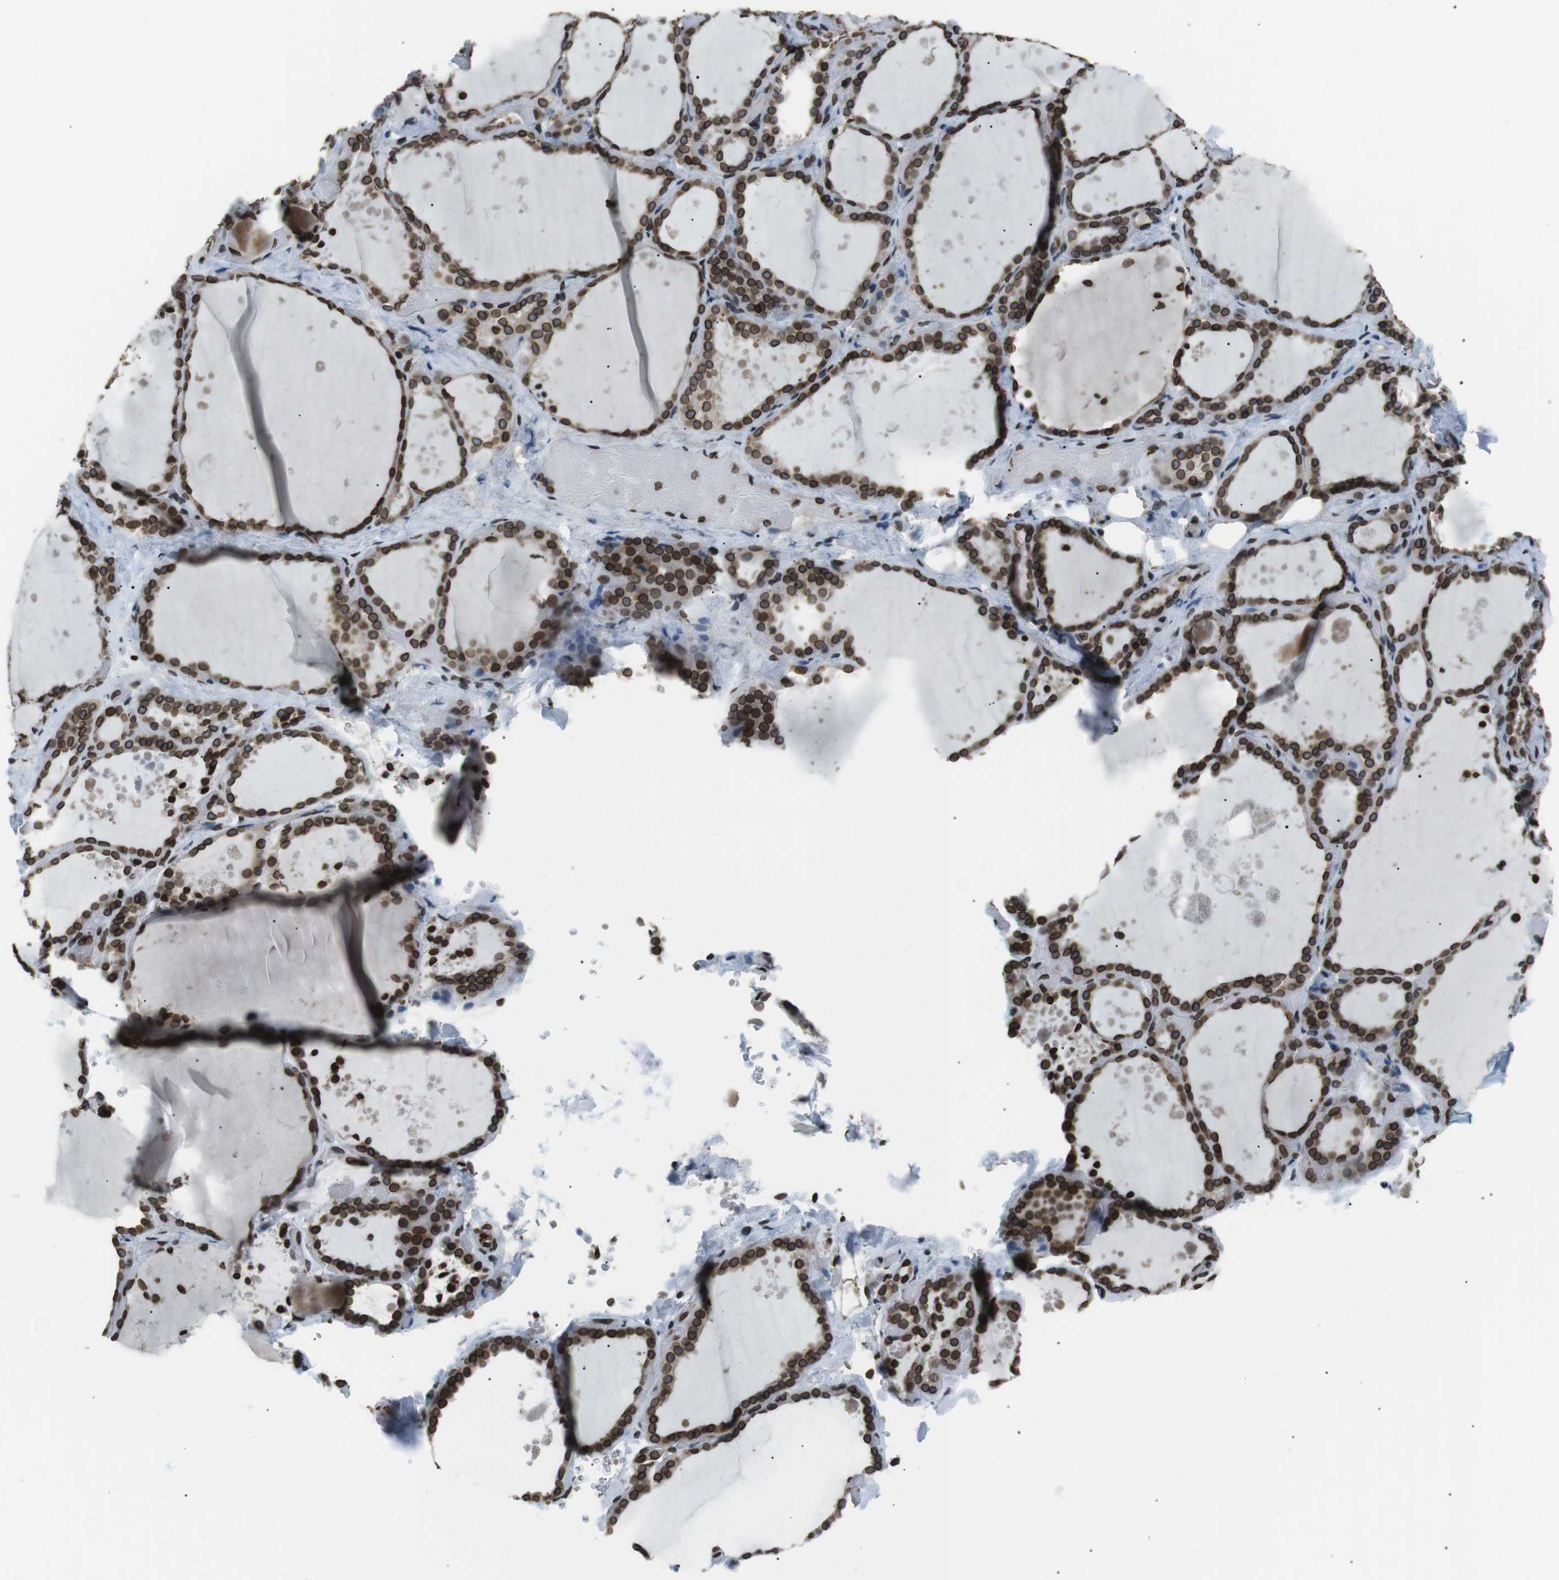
{"staining": {"intensity": "strong", "quantity": ">75%", "location": "cytoplasmic/membranous,nuclear"}, "tissue": "thyroid gland", "cell_type": "Glandular cells", "image_type": "normal", "snomed": [{"axis": "morphology", "description": "Normal tissue, NOS"}, {"axis": "topography", "description": "Thyroid gland"}], "caption": "Immunohistochemistry staining of normal thyroid gland, which shows high levels of strong cytoplasmic/membranous,nuclear expression in about >75% of glandular cells indicating strong cytoplasmic/membranous,nuclear protein expression. The staining was performed using DAB (3,3'-diaminobenzidine) (brown) for protein detection and nuclei were counterstained in hematoxylin (blue).", "gene": "TMX4", "patient": {"sex": "female", "age": 44}}